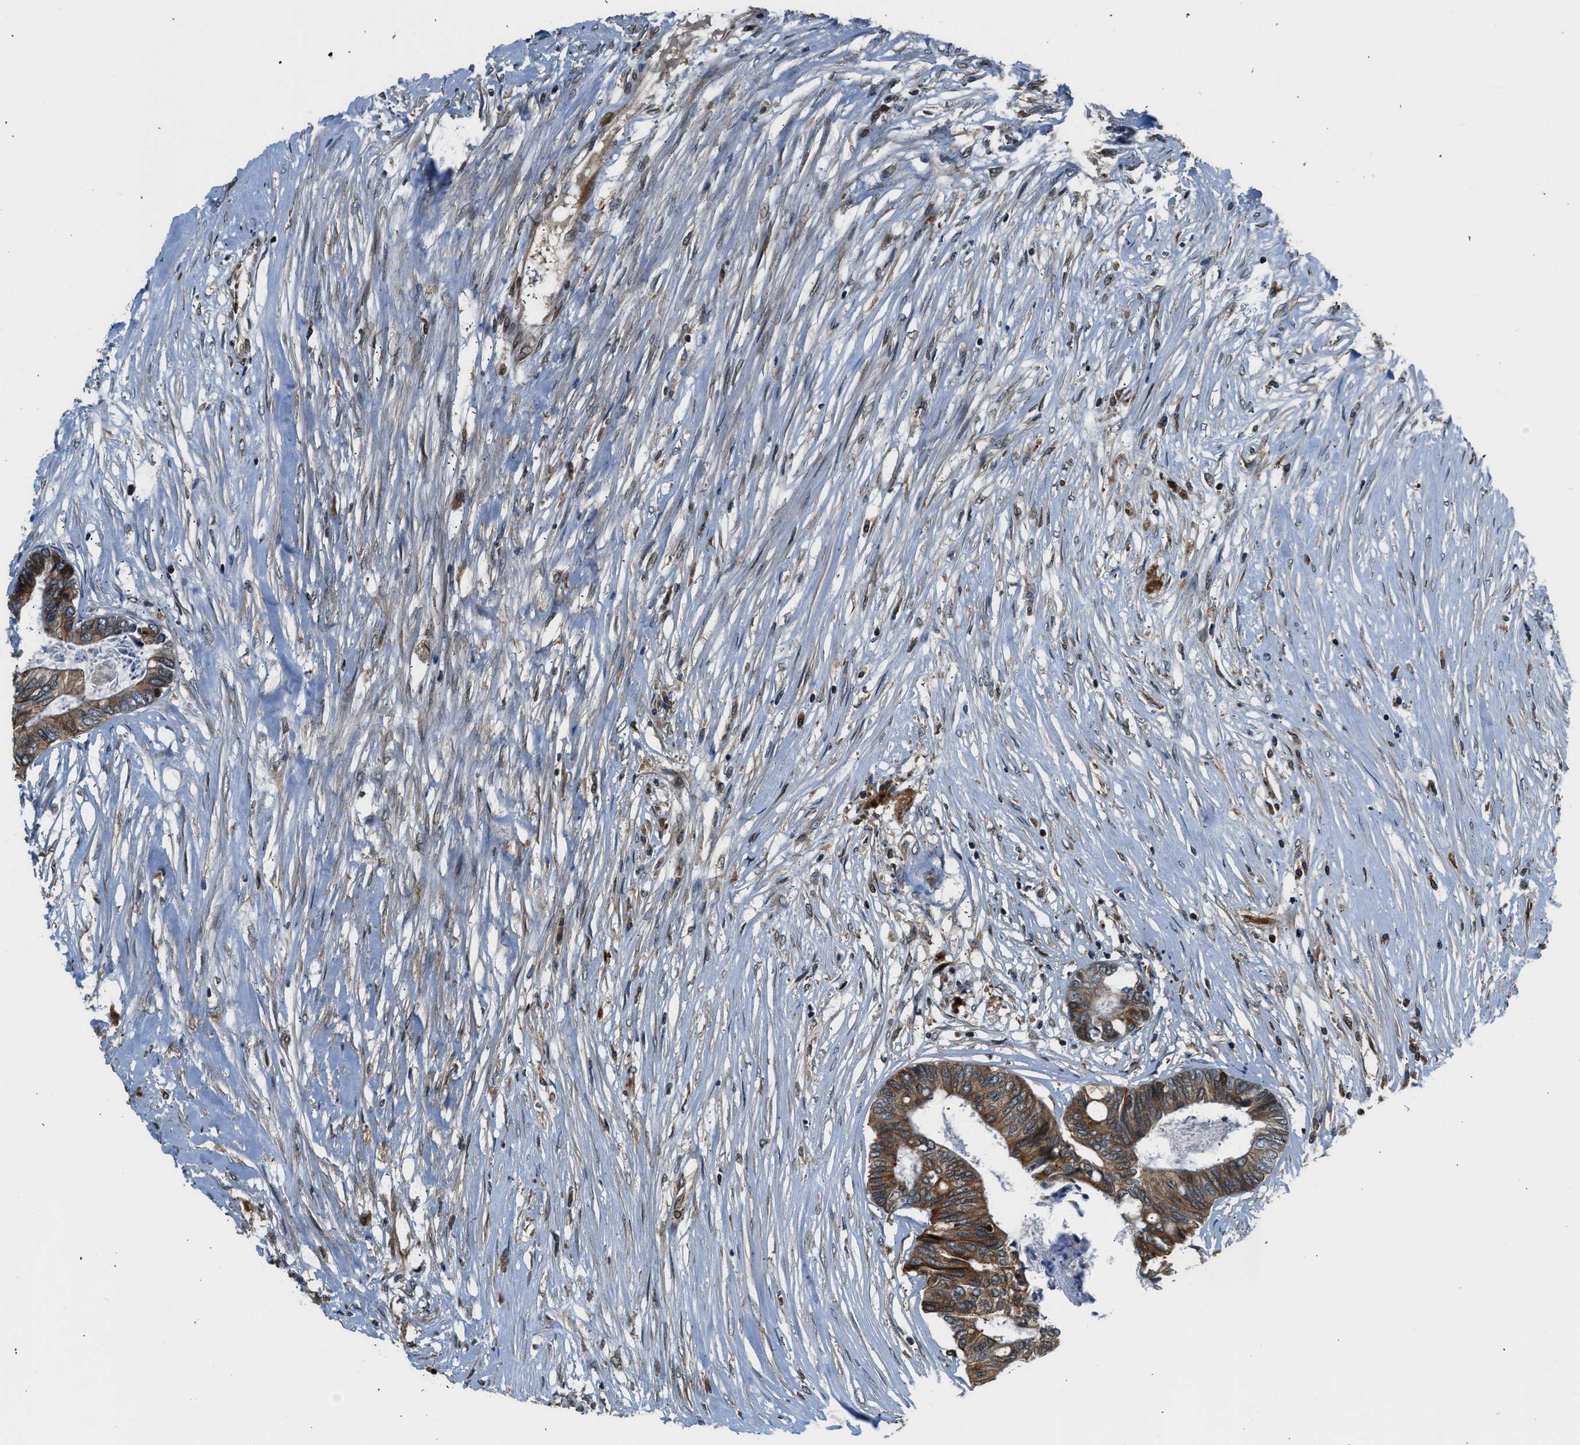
{"staining": {"intensity": "strong", "quantity": ">75%", "location": "cytoplasmic/membranous"}, "tissue": "colorectal cancer", "cell_type": "Tumor cells", "image_type": "cancer", "snomed": [{"axis": "morphology", "description": "Adenocarcinoma, NOS"}, {"axis": "topography", "description": "Rectum"}], "caption": "A brown stain highlights strong cytoplasmic/membranous positivity of a protein in adenocarcinoma (colorectal) tumor cells.", "gene": "RETREG3", "patient": {"sex": "male", "age": 63}}